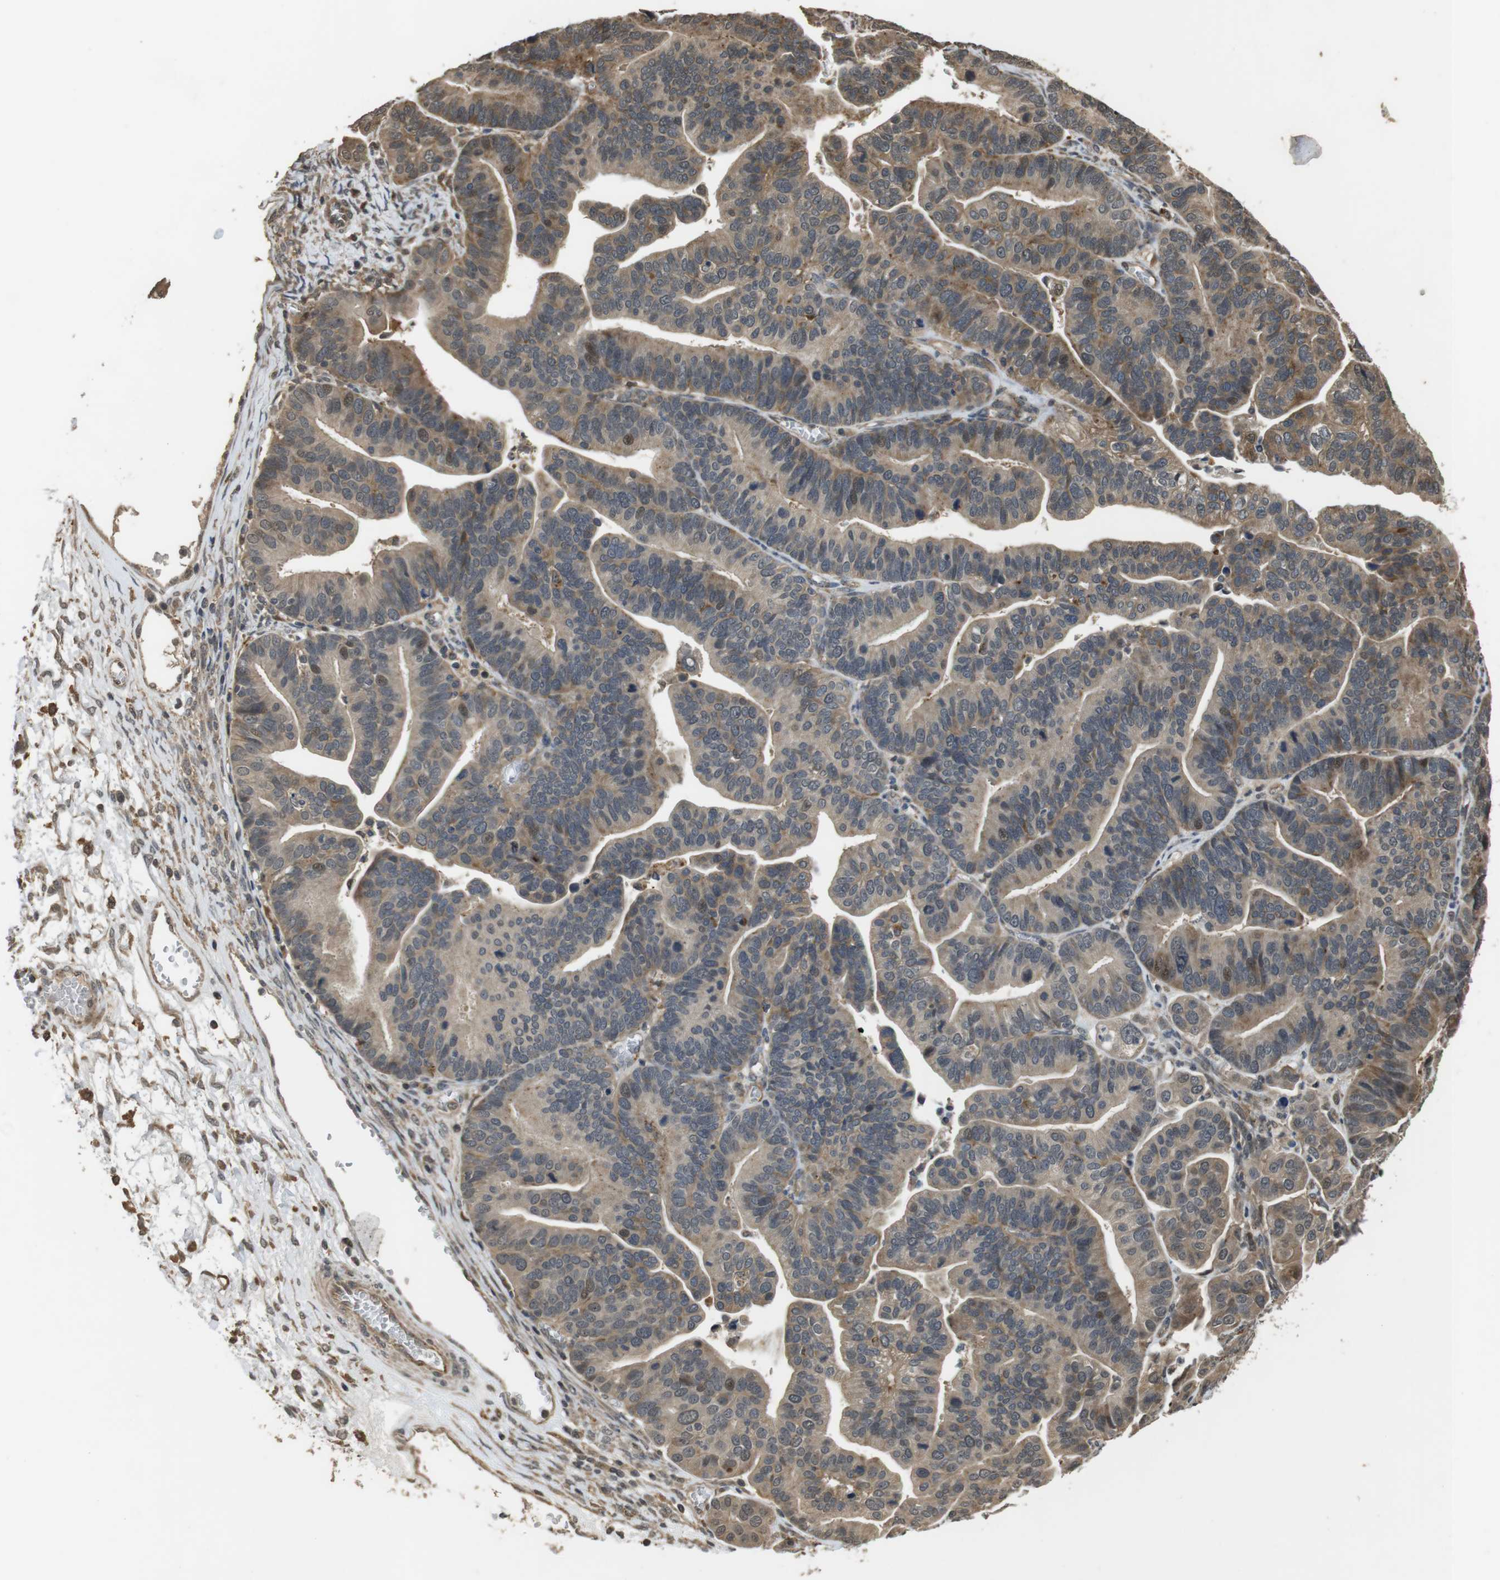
{"staining": {"intensity": "moderate", "quantity": ">75%", "location": "cytoplasmic/membranous,nuclear"}, "tissue": "ovarian cancer", "cell_type": "Tumor cells", "image_type": "cancer", "snomed": [{"axis": "morphology", "description": "Cystadenocarcinoma, serous, NOS"}, {"axis": "topography", "description": "Ovary"}], "caption": "Immunohistochemical staining of ovarian serous cystadenocarcinoma reveals medium levels of moderate cytoplasmic/membranous and nuclear positivity in about >75% of tumor cells.", "gene": "FZD10", "patient": {"sex": "female", "age": 56}}